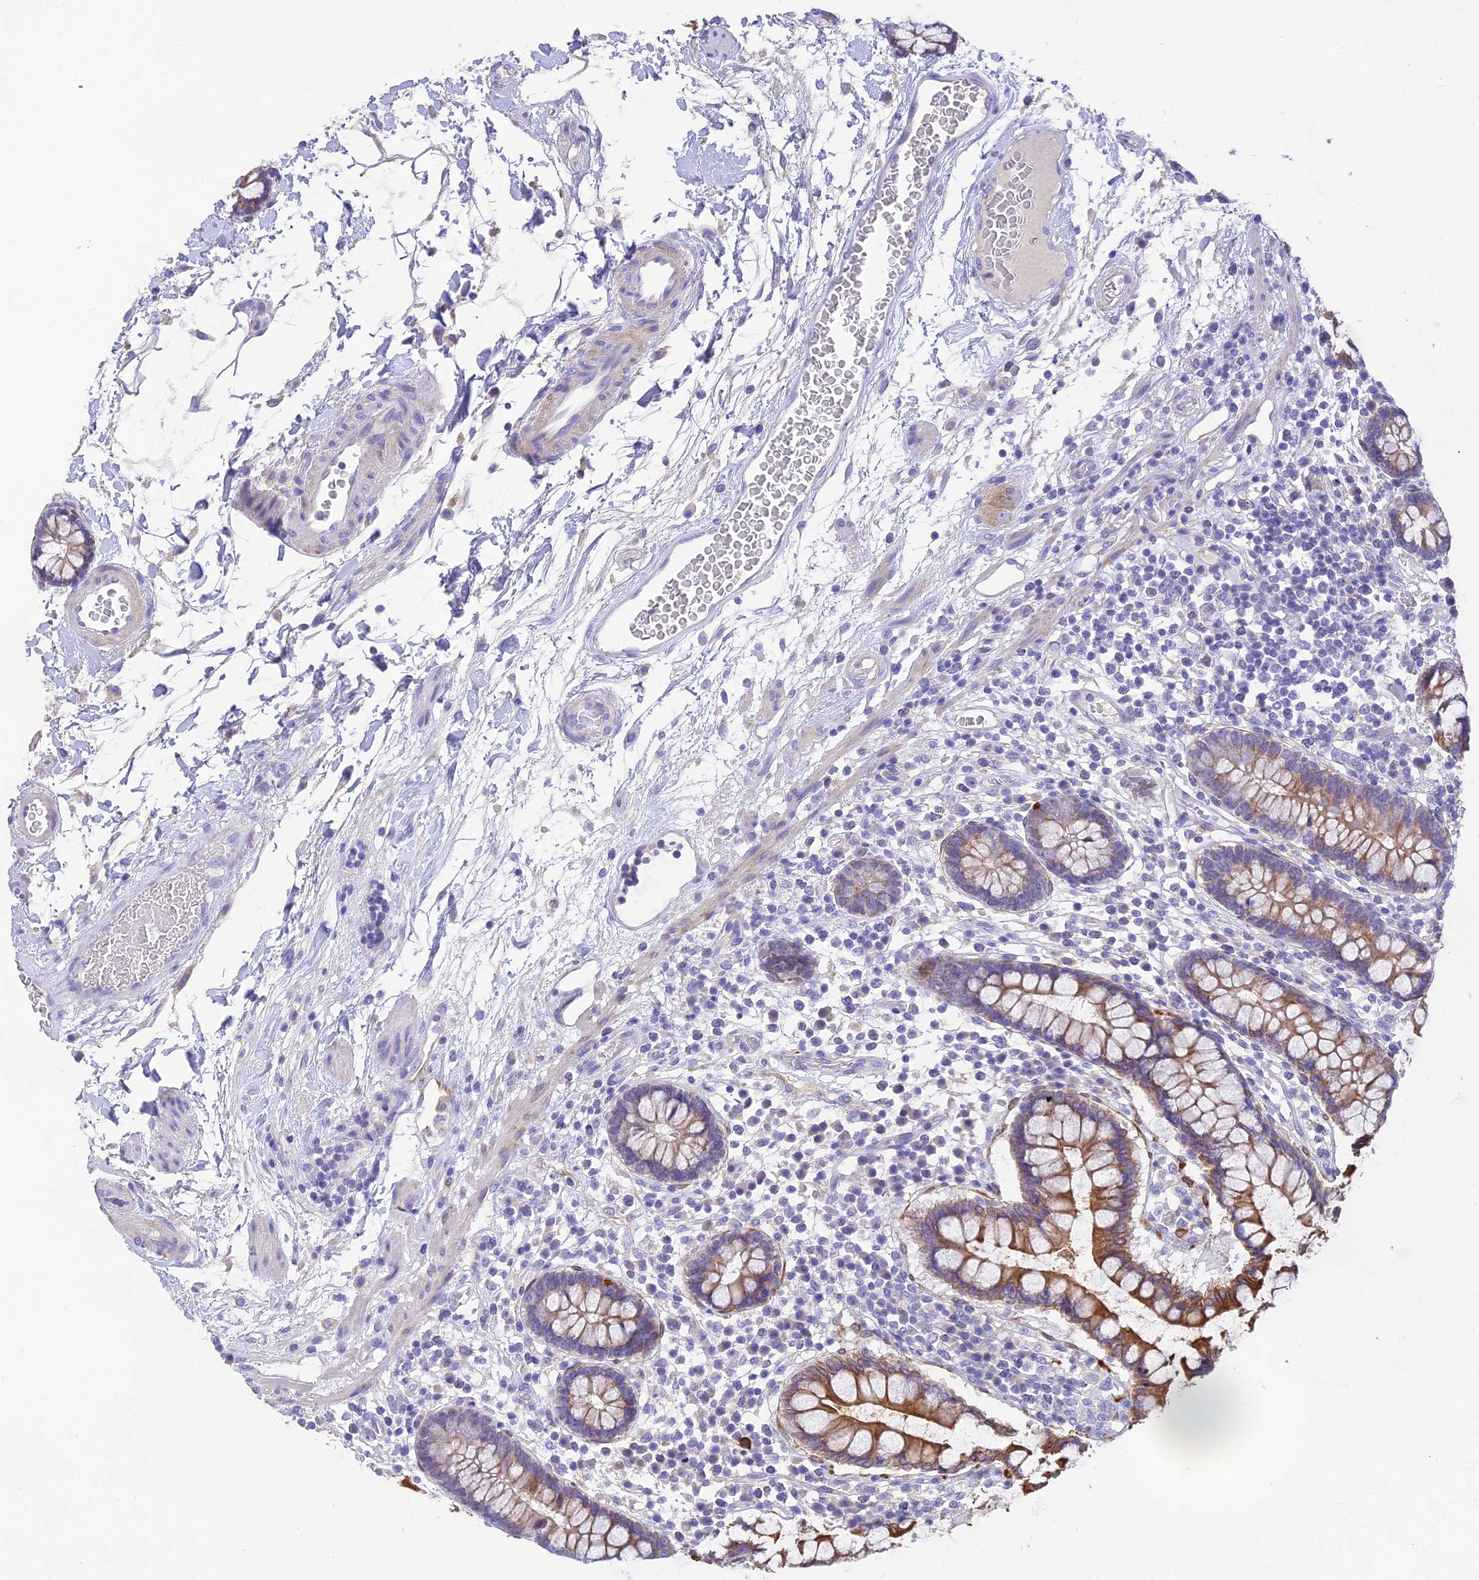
{"staining": {"intensity": "negative", "quantity": "none", "location": "none"}, "tissue": "colon", "cell_type": "Endothelial cells", "image_type": "normal", "snomed": [{"axis": "morphology", "description": "Normal tissue, NOS"}, {"axis": "topography", "description": "Colon"}], "caption": "DAB (3,3'-diaminobenzidine) immunohistochemical staining of normal human colon displays no significant staining in endothelial cells. The staining was performed using DAB (3,3'-diaminobenzidine) to visualize the protein expression in brown, while the nuclei were stained in blue with hematoxylin (Magnification: 20x).", "gene": "HSD17B2", "patient": {"sex": "female", "age": 79}}